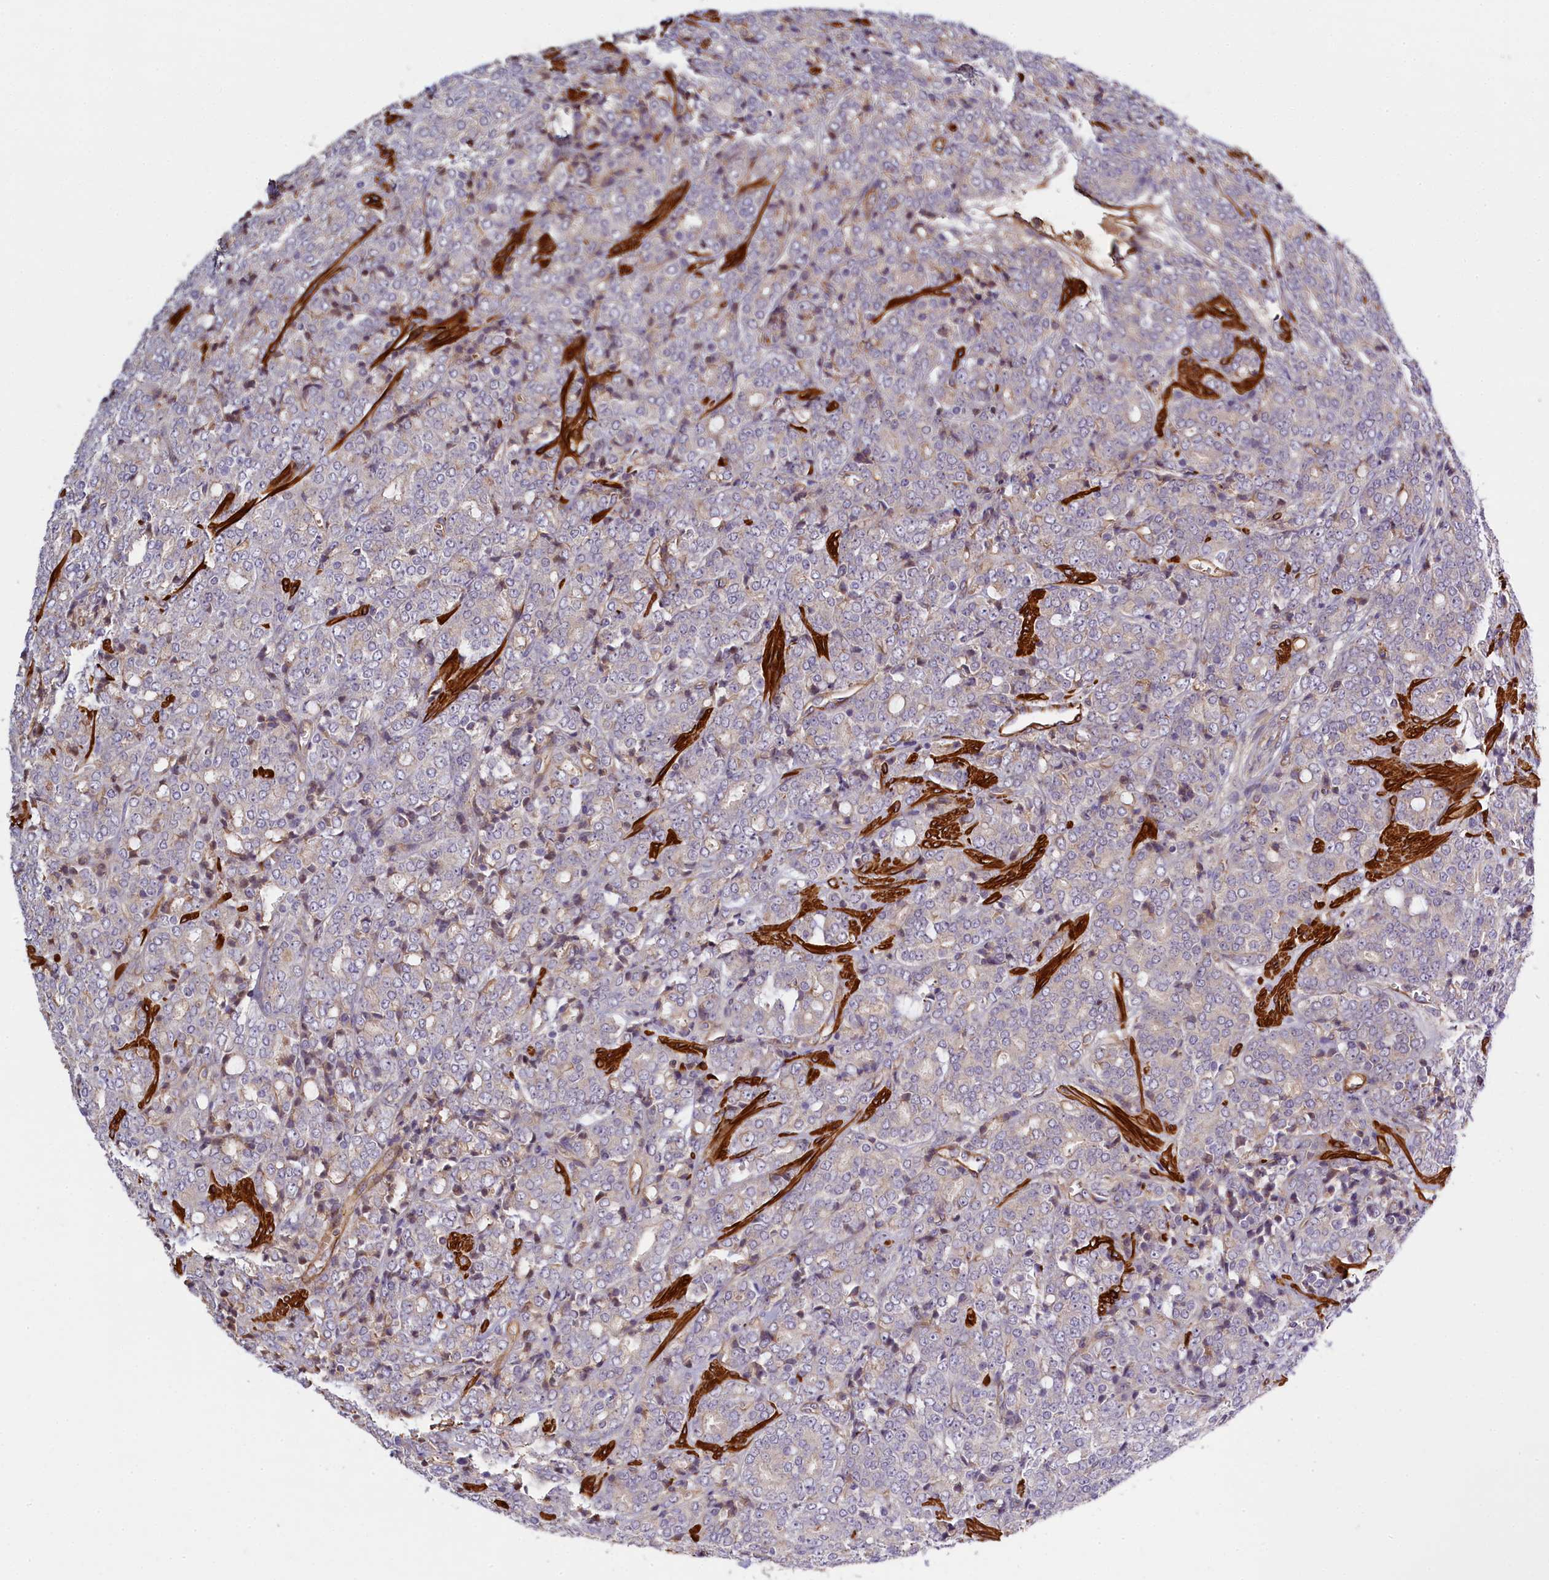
{"staining": {"intensity": "negative", "quantity": "none", "location": "none"}, "tissue": "prostate cancer", "cell_type": "Tumor cells", "image_type": "cancer", "snomed": [{"axis": "morphology", "description": "Adenocarcinoma, High grade"}, {"axis": "topography", "description": "Prostate"}], "caption": "The immunohistochemistry histopathology image has no significant positivity in tumor cells of high-grade adenocarcinoma (prostate) tissue.", "gene": "FUZ", "patient": {"sex": "male", "age": 62}}